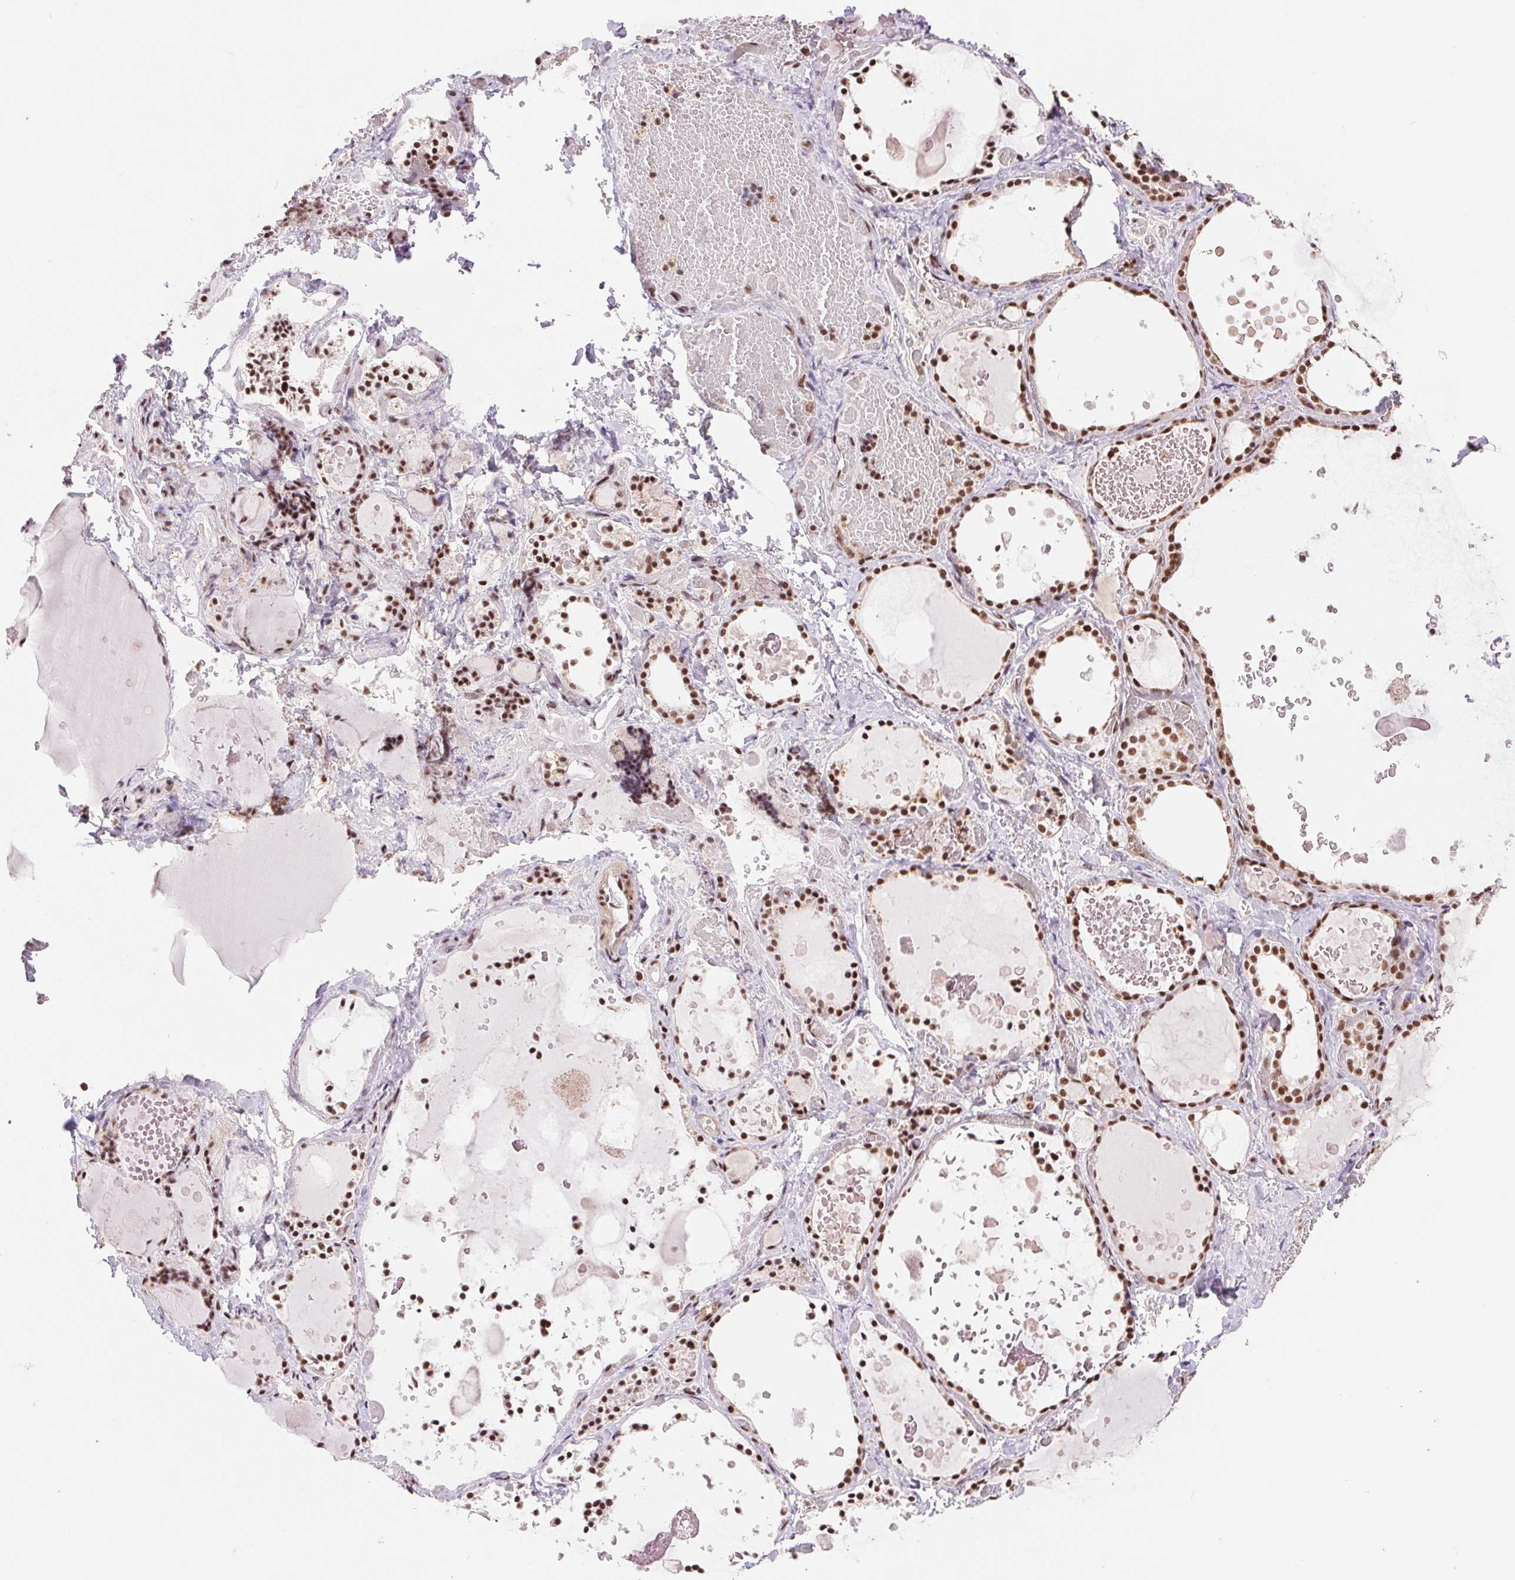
{"staining": {"intensity": "strong", "quantity": ">75%", "location": "nuclear"}, "tissue": "thyroid gland", "cell_type": "Glandular cells", "image_type": "normal", "snomed": [{"axis": "morphology", "description": "Normal tissue, NOS"}, {"axis": "topography", "description": "Thyroid gland"}], "caption": "High-magnification brightfield microscopy of benign thyroid gland stained with DAB (brown) and counterstained with hematoxylin (blue). glandular cells exhibit strong nuclear staining is seen in approximately>75% of cells.", "gene": "SREK1", "patient": {"sex": "female", "age": 56}}